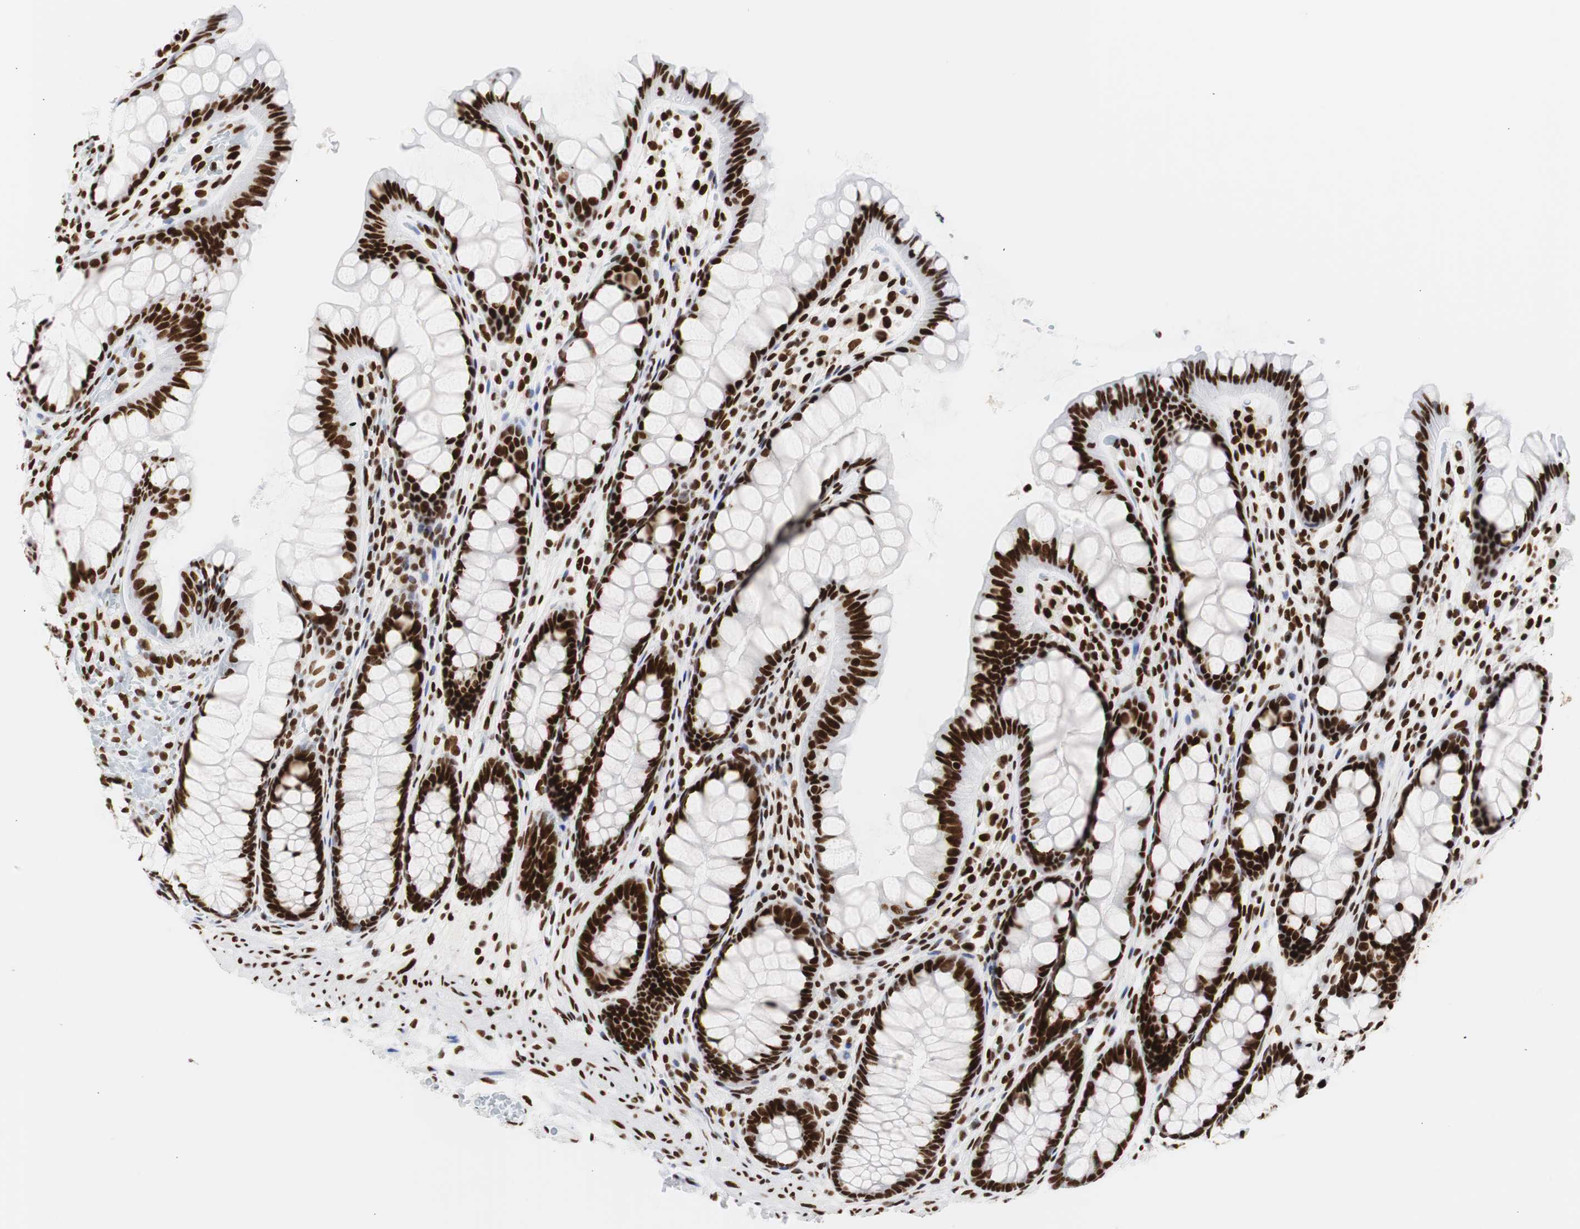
{"staining": {"intensity": "strong", "quantity": ">75%", "location": "nuclear"}, "tissue": "colon", "cell_type": "Endothelial cells", "image_type": "normal", "snomed": [{"axis": "morphology", "description": "Normal tissue, NOS"}, {"axis": "topography", "description": "Colon"}], "caption": "Immunohistochemical staining of benign colon displays >75% levels of strong nuclear protein staining in about >75% of endothelial cells. The staining was performed using DAB to visualize the protein expression in brown, while the nuclei were stained in blue with hematoxylin (Magnification: 20x).", "gene": "HNRNPH2", "patient": {"sex": "female", "age": 55}}